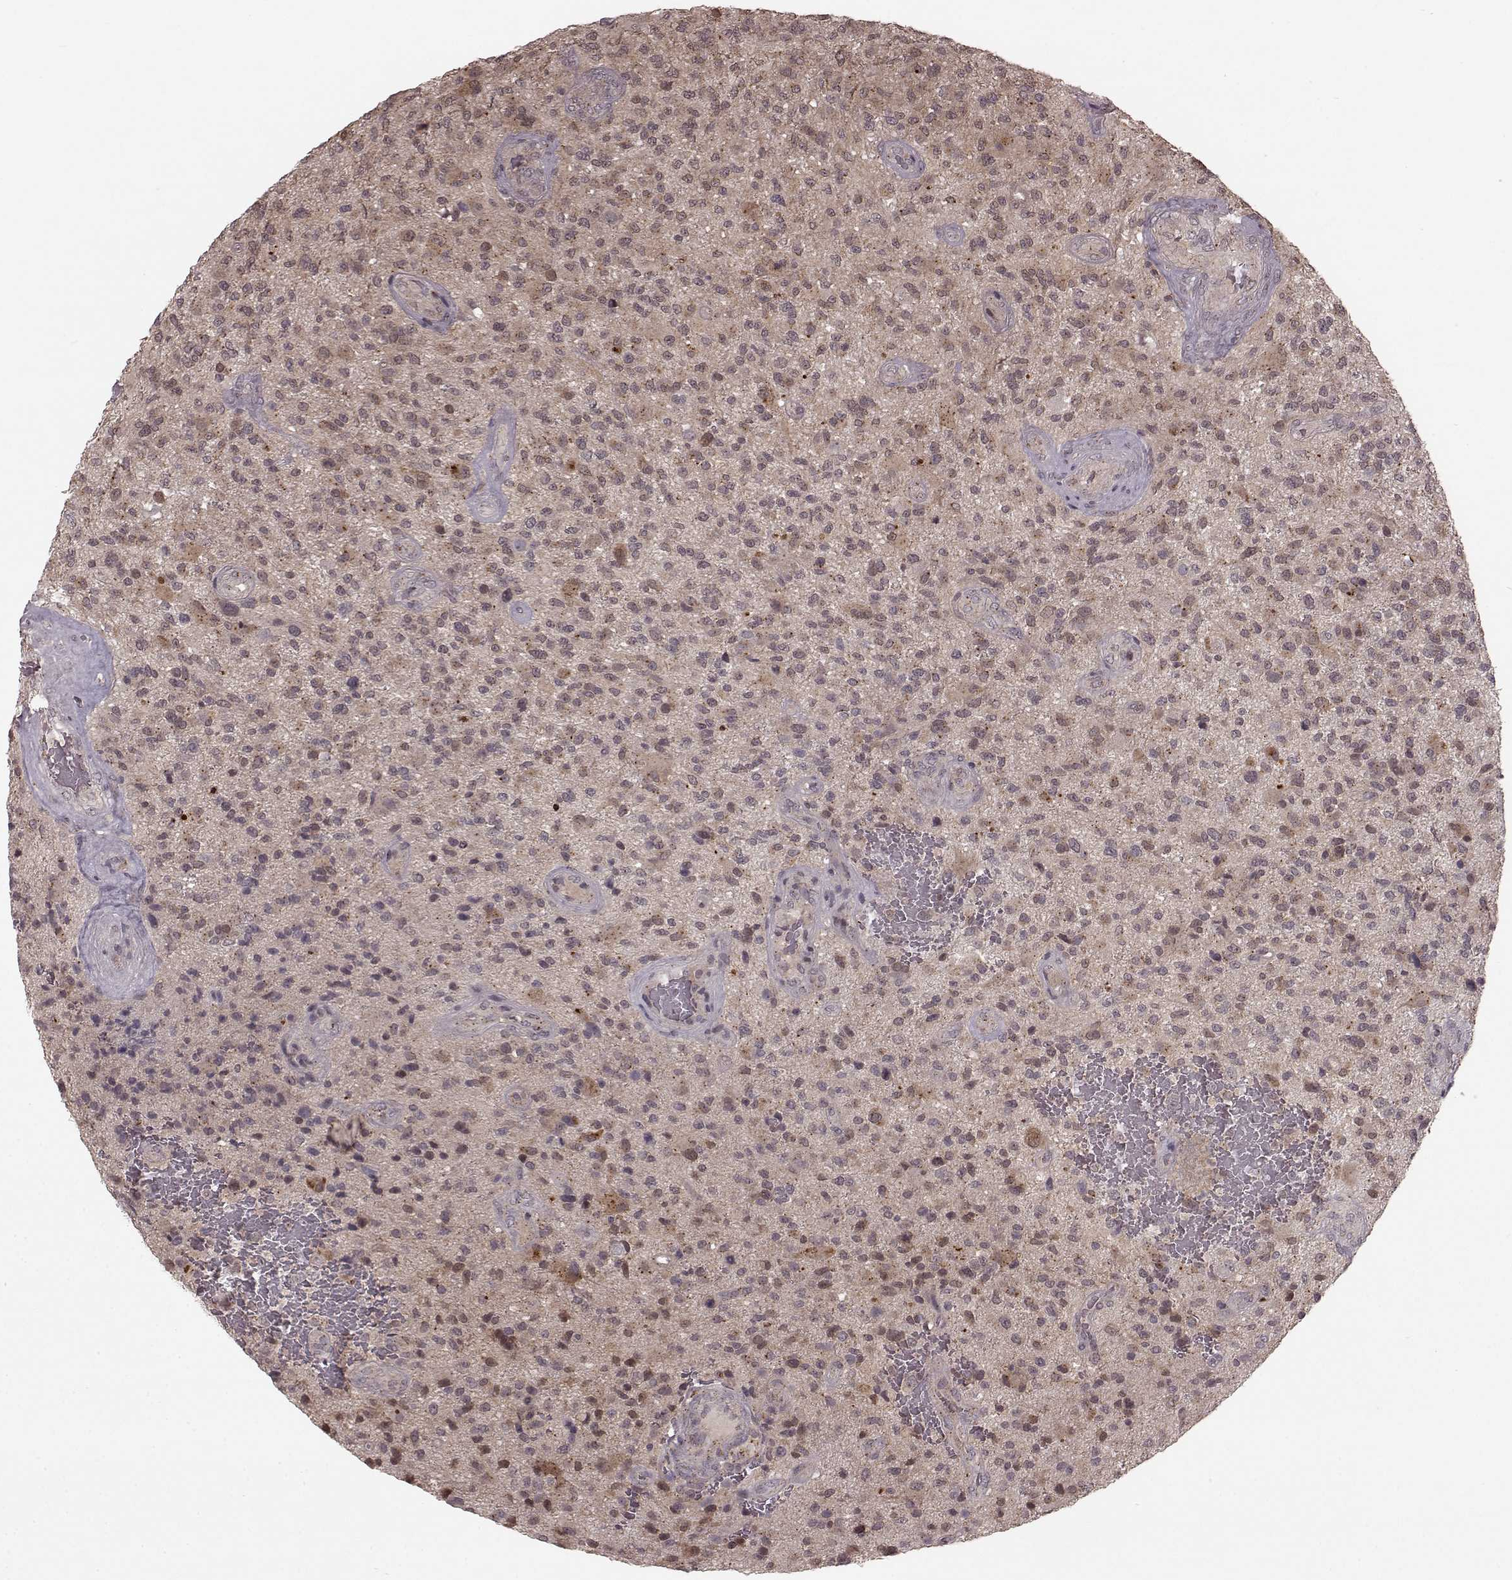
{"staining": {"intensity": "weak", "quantity": "25%-75%", "location": "cytoplasmic/membranous"}, "tissue": "glioma", "cell_type": "Tumor cells", "image_type": "cancer", "snomed": [{"axis": "morphology", "description": "Glioma, malignant, High grade"}, {"axis": "topography", "description": "Brain"}], "caption": "High-magnification brightfield microscopy of glioma stained with DAB (brown) and counterstained with hematoxylin (blue). tumor cells exhibit weak cytoplasmic/membranous expression is identified in about25%-75% of cells. The staining was performed using DAB (3,3'-diaminobenzidine) to visualize the protein expression in brown, while the nuclei were stained in blue with hematoxylin (Magnification: 20x).", "gene": "GSS", "patient": {"sex": "male", "age": 47}}